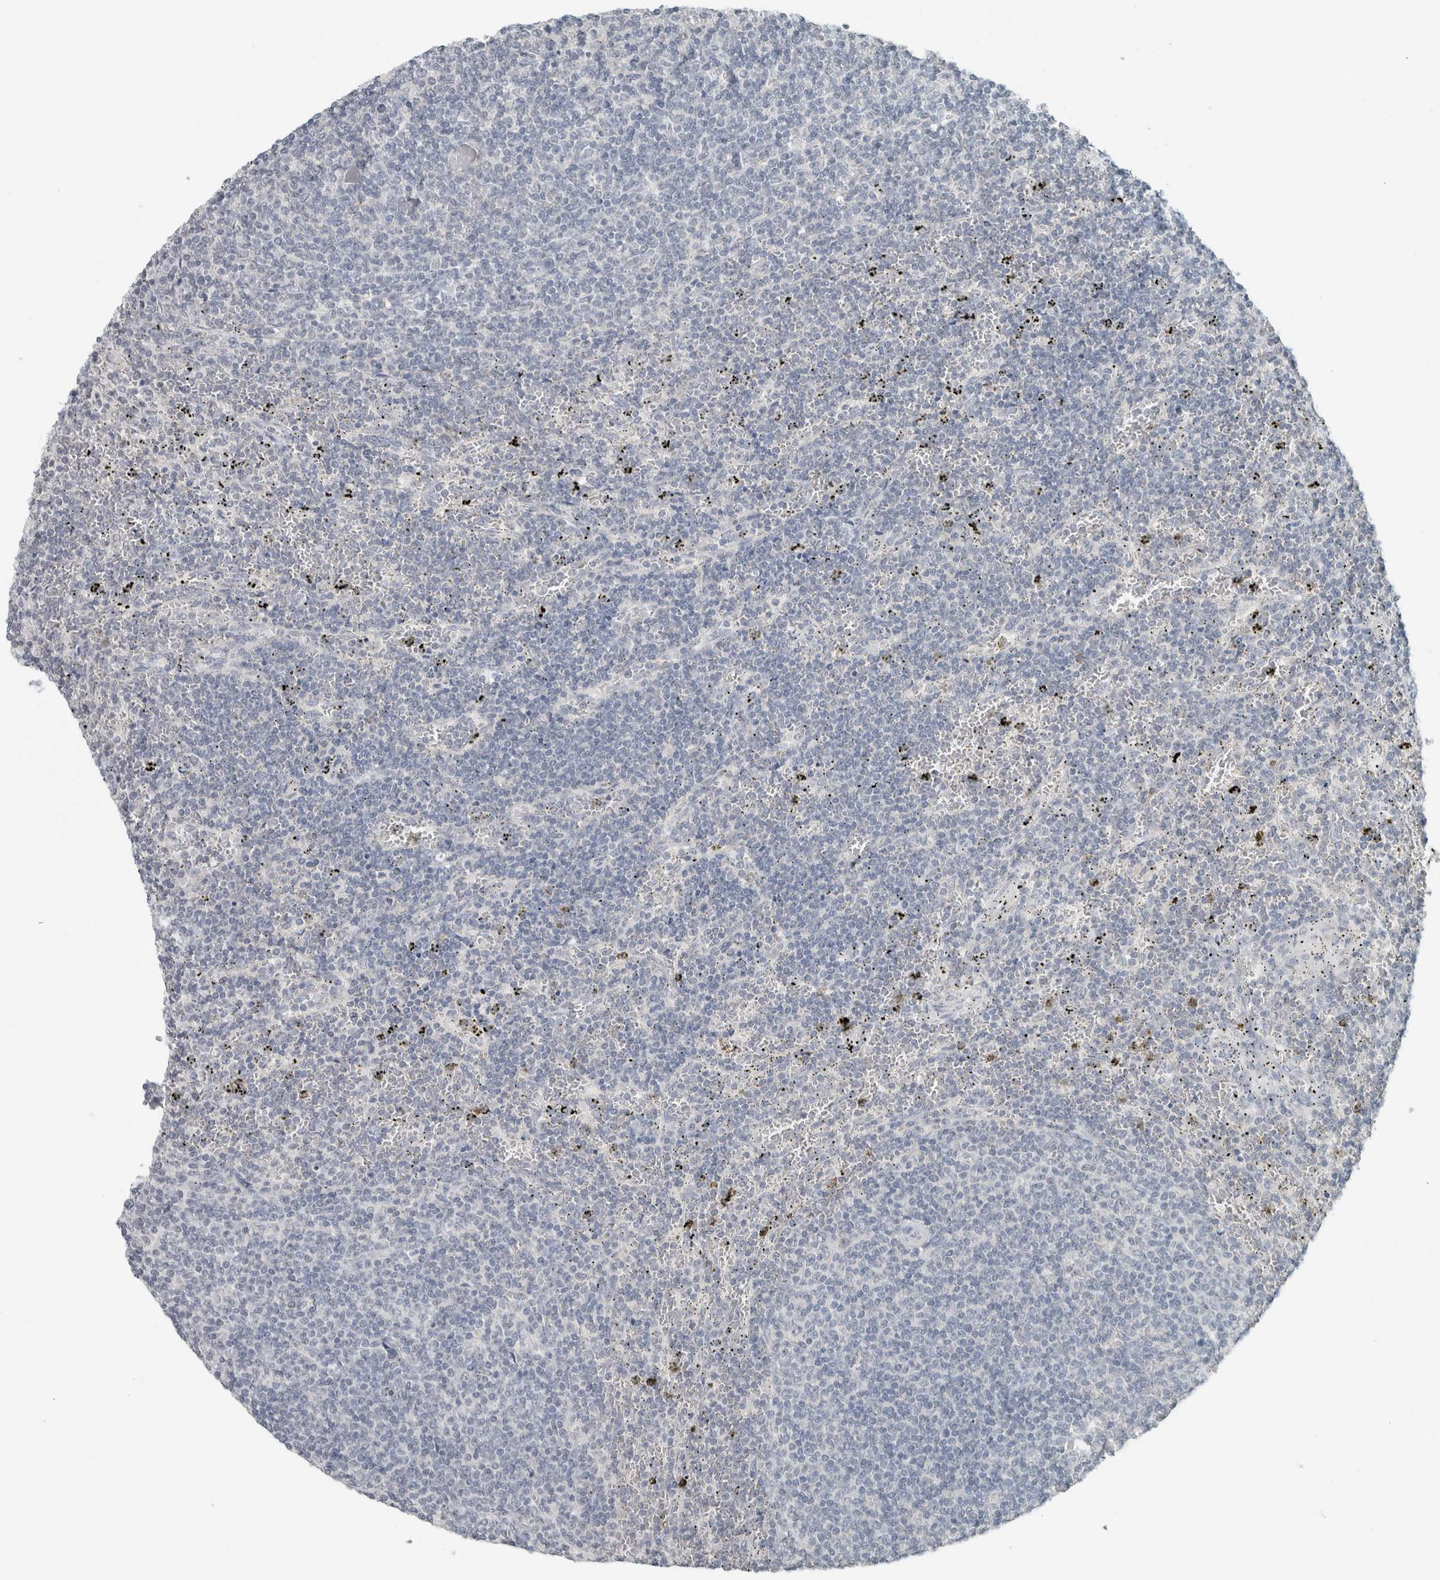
{"staining": {"intensity": "negative", "quantity": "none", "location": "none"}, "tissue": "lymphoma", "cell_type": "Tumor cells", "image_type": "cancer", "snomed": [{"axis": "morphology", "description": "Malignant lymphoma, non-Hodgkin's type, Low grade"}, {"axis": "topography", "description": "Spleen"}], "caption": "Immunohistochemistry micrograph of neoplastic tissue: malignant lymphoma, non-Hodgkin's type (low-grade) stained with DAB reveals no significant protein positivity in tumor cells. Nuclei are stained in blue.", "gene": "TRIT1", "patient": {"sex": "female", "age": 50}}